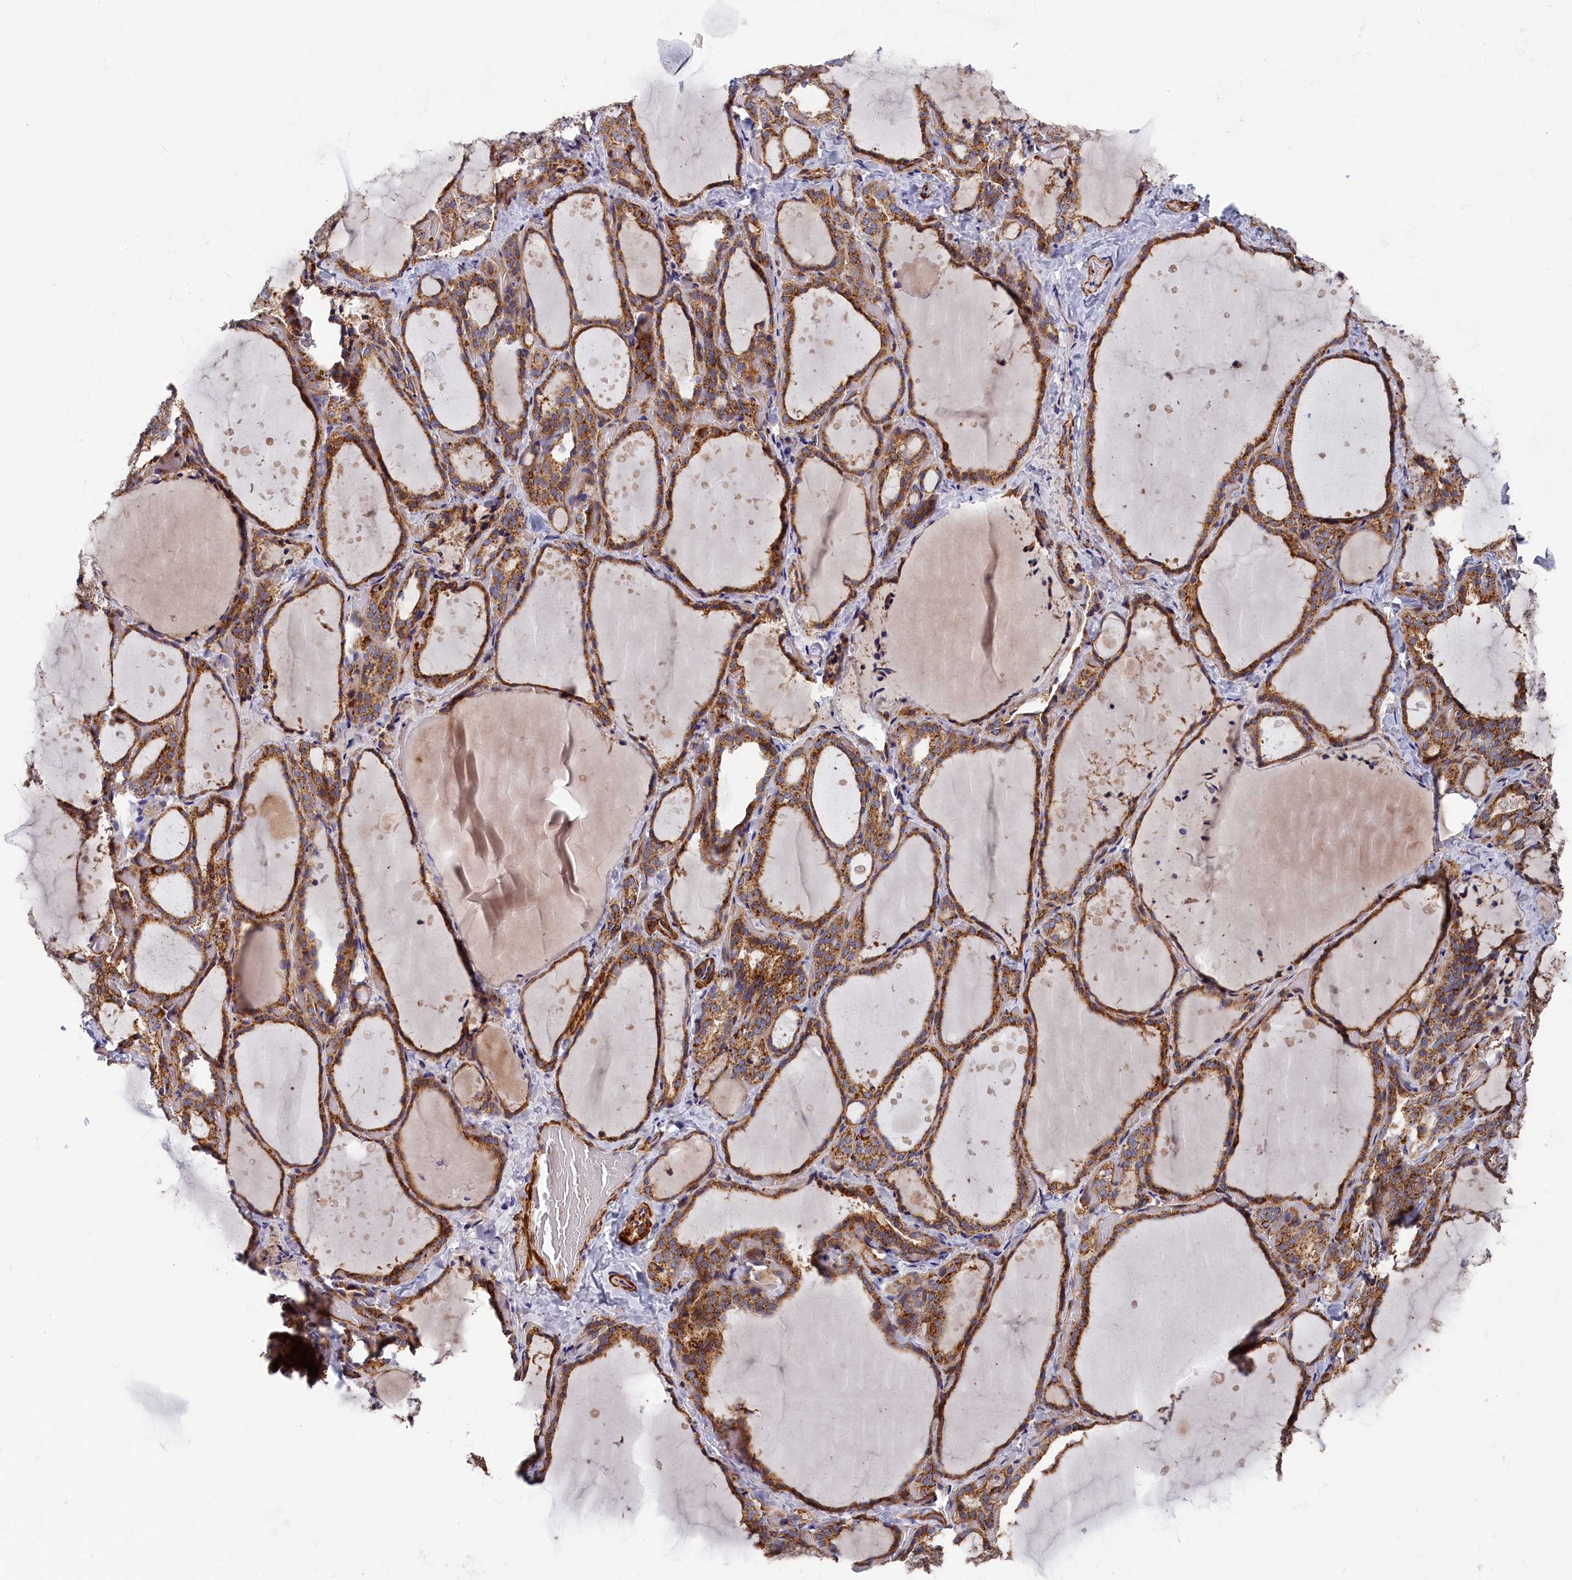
{"staining": {"intensity": "strong", "quantity": ">75%", "location": "cytoplasmic/membranous"}, "tissue": "thyroid gland", "cell_type": "Glandular cells", "image_type": "normal", "snomed": [{"axis": "morphology", "description": "Normal tissue, NOS"}, {"axis": "topography", "description": "Thyroid gland"}], "caption": "This is an image of immunohistochemistry (IHC) staining of unremarkable thyroid gland, which shows strong positivity in the cytoplasmic/membranous of glandular cells.", "gene": "LDHD", "patient": {"sex": "female", "age": 44}}